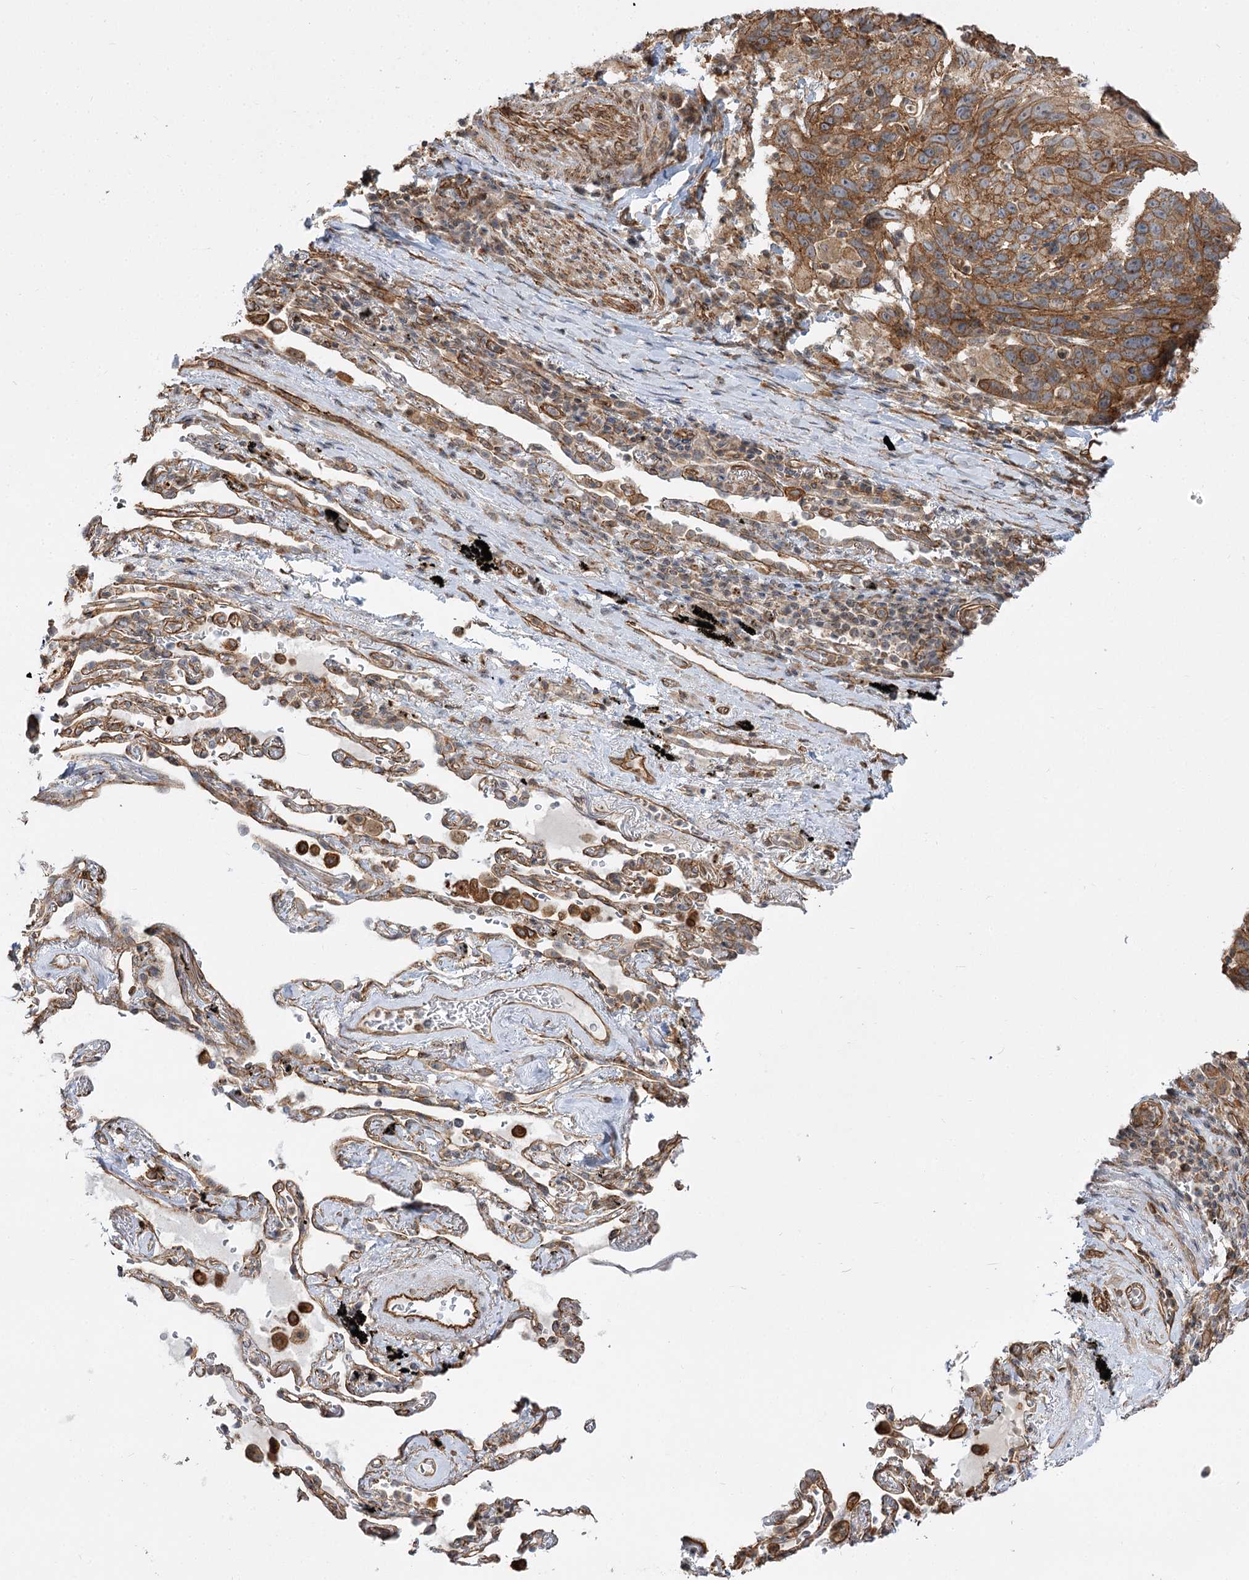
{"staining": {"intensity": "moderate", "quantity": ">75%", "location": "cytoplasmic/membranous"}, "tissue": "lung cancer", "cell_type": "Tumor cells", "image_type": "cancer", "snomed": [{"axis": "morphology", "description": "Squamous cell carcinoma, NOS"}, {"axis": "topography", "description": "Lung"}], "caption": "An image of human lung cancer stained for a protein demonstrates moderate cytoplasmic/membranous brown staining in tumor cells. (DAB (3,3'-diaminobenzidine) = brown stain, brightfield microscopy at high magnification).", "gene": "SH3BP5L", "patient": {"sex": "male", "age": 66}}